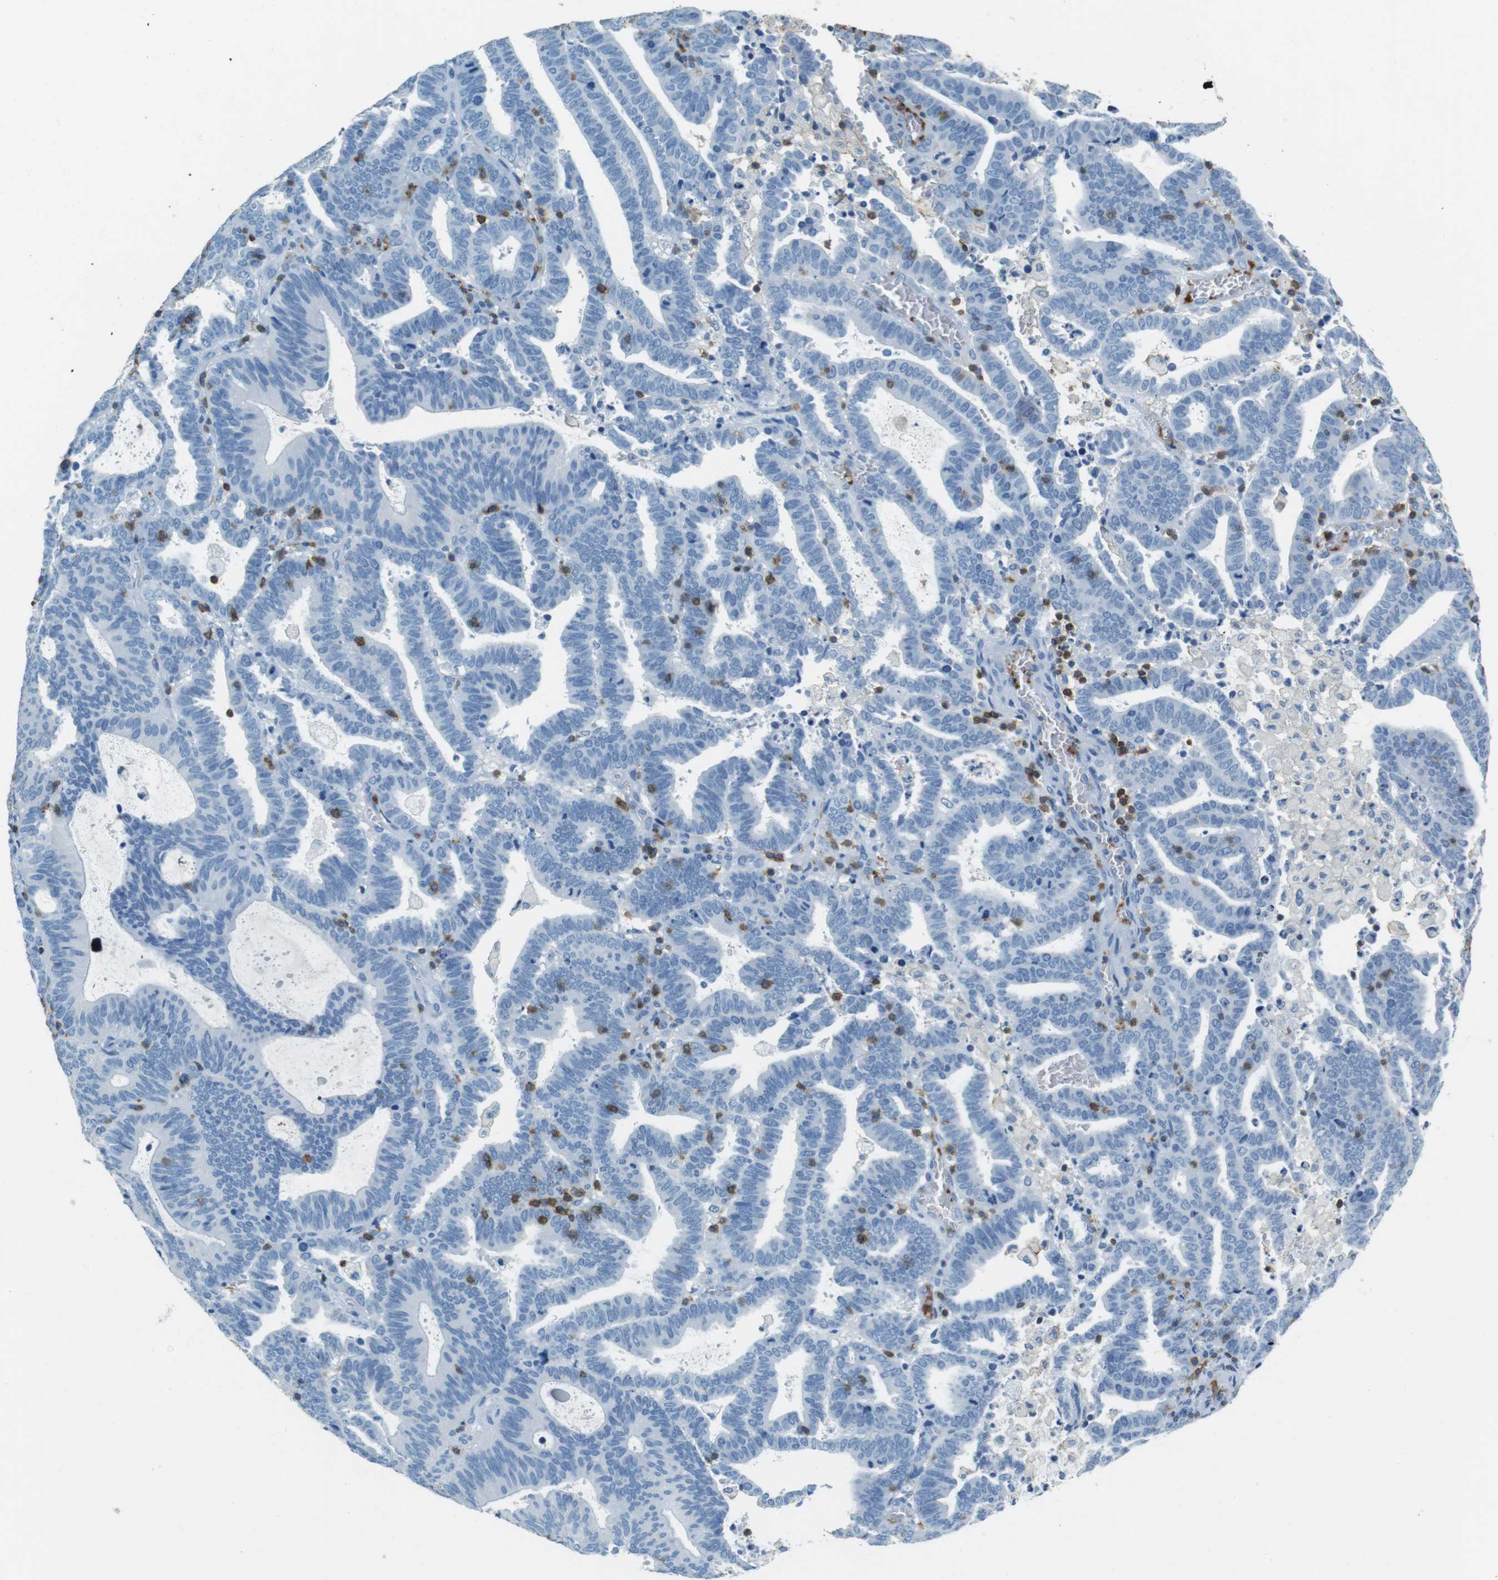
{"staining": {"intensity": "negative", "quantity": "none", "location": "none"}, "tissue": "endometrial cancer", "cell_type": "Tumor cells", "image_type": "cancer", "snomed": [{"axis": "morphology", "description": "Adenocarcinoma, NOS"}, {"axis": "topography", "description": "Uterus"}], "caption": "High power microscopy micrograph of an immunohistochemistry histopathology image of endometrial adenocarcinoma, revealing no significant staining in tumor cells. Nuclei are stained in blue.", "gene": "LAT", "patient": {"sex": "female", "age": 83}}